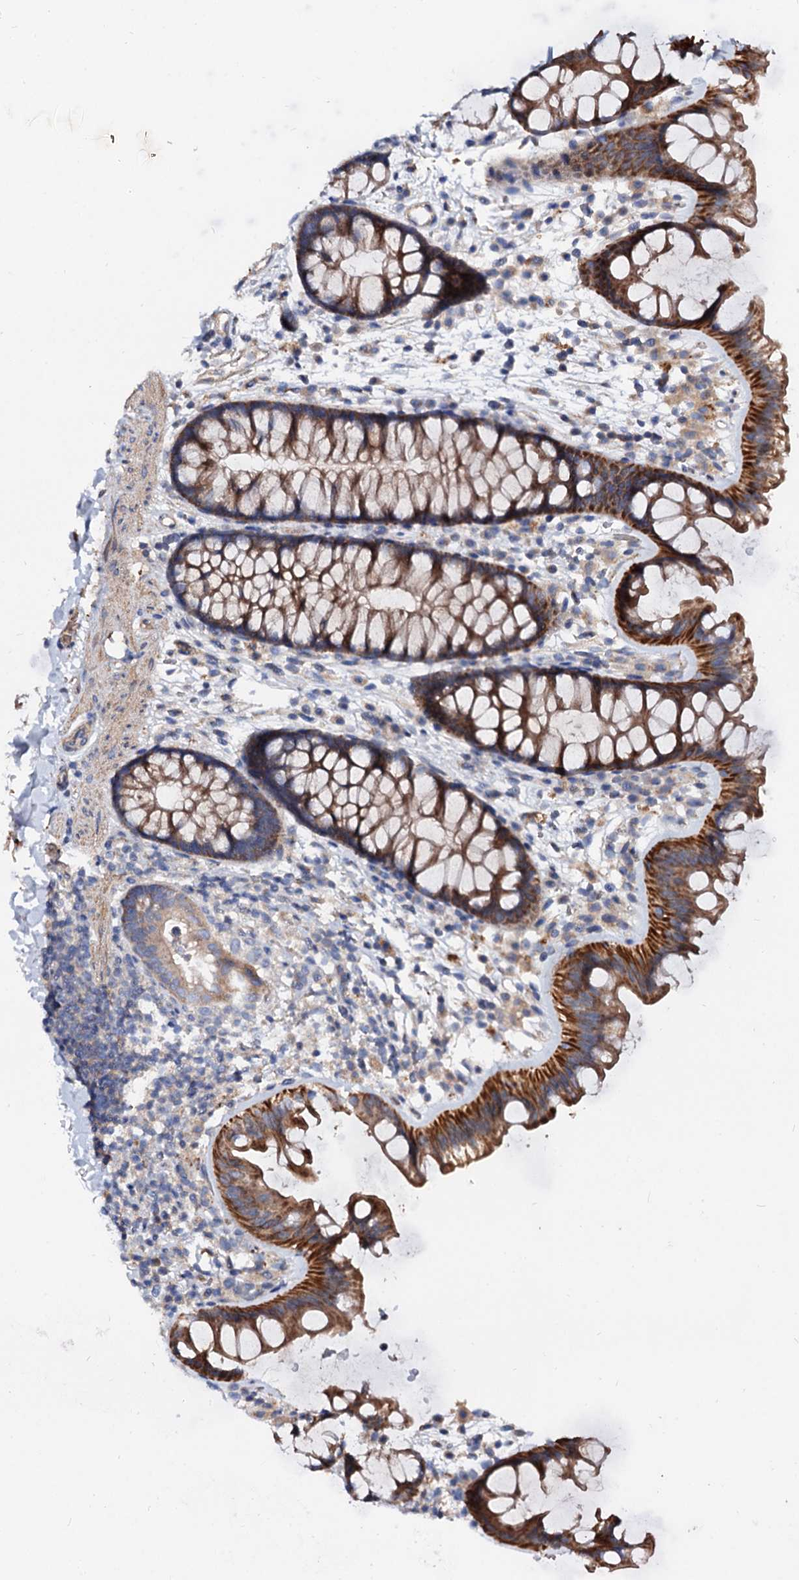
{"staining": {"intensity": "moderate", "quantity": ">75%", "location": "cytoplasmic/membranous"}, "tissue": "colon", "cell_type": "Endothelial cells", "image_type": "normal", "snomed": [{"axis": "morphology", "description": "Normal tissue, NOS"}, {"axis": "topography", "description": "Colon"}], "caption": "This photomicrograph exhibits benign colon stained with immunohistochemistry (IHC) to label a protein in brown. The cytoplasmic/membranous of endothelial cells show moderate positivity for the protein. Nuclei are counter-stained blue.", "gene": "FIBIN", "patient": {"sex": "female", "age": 62}}